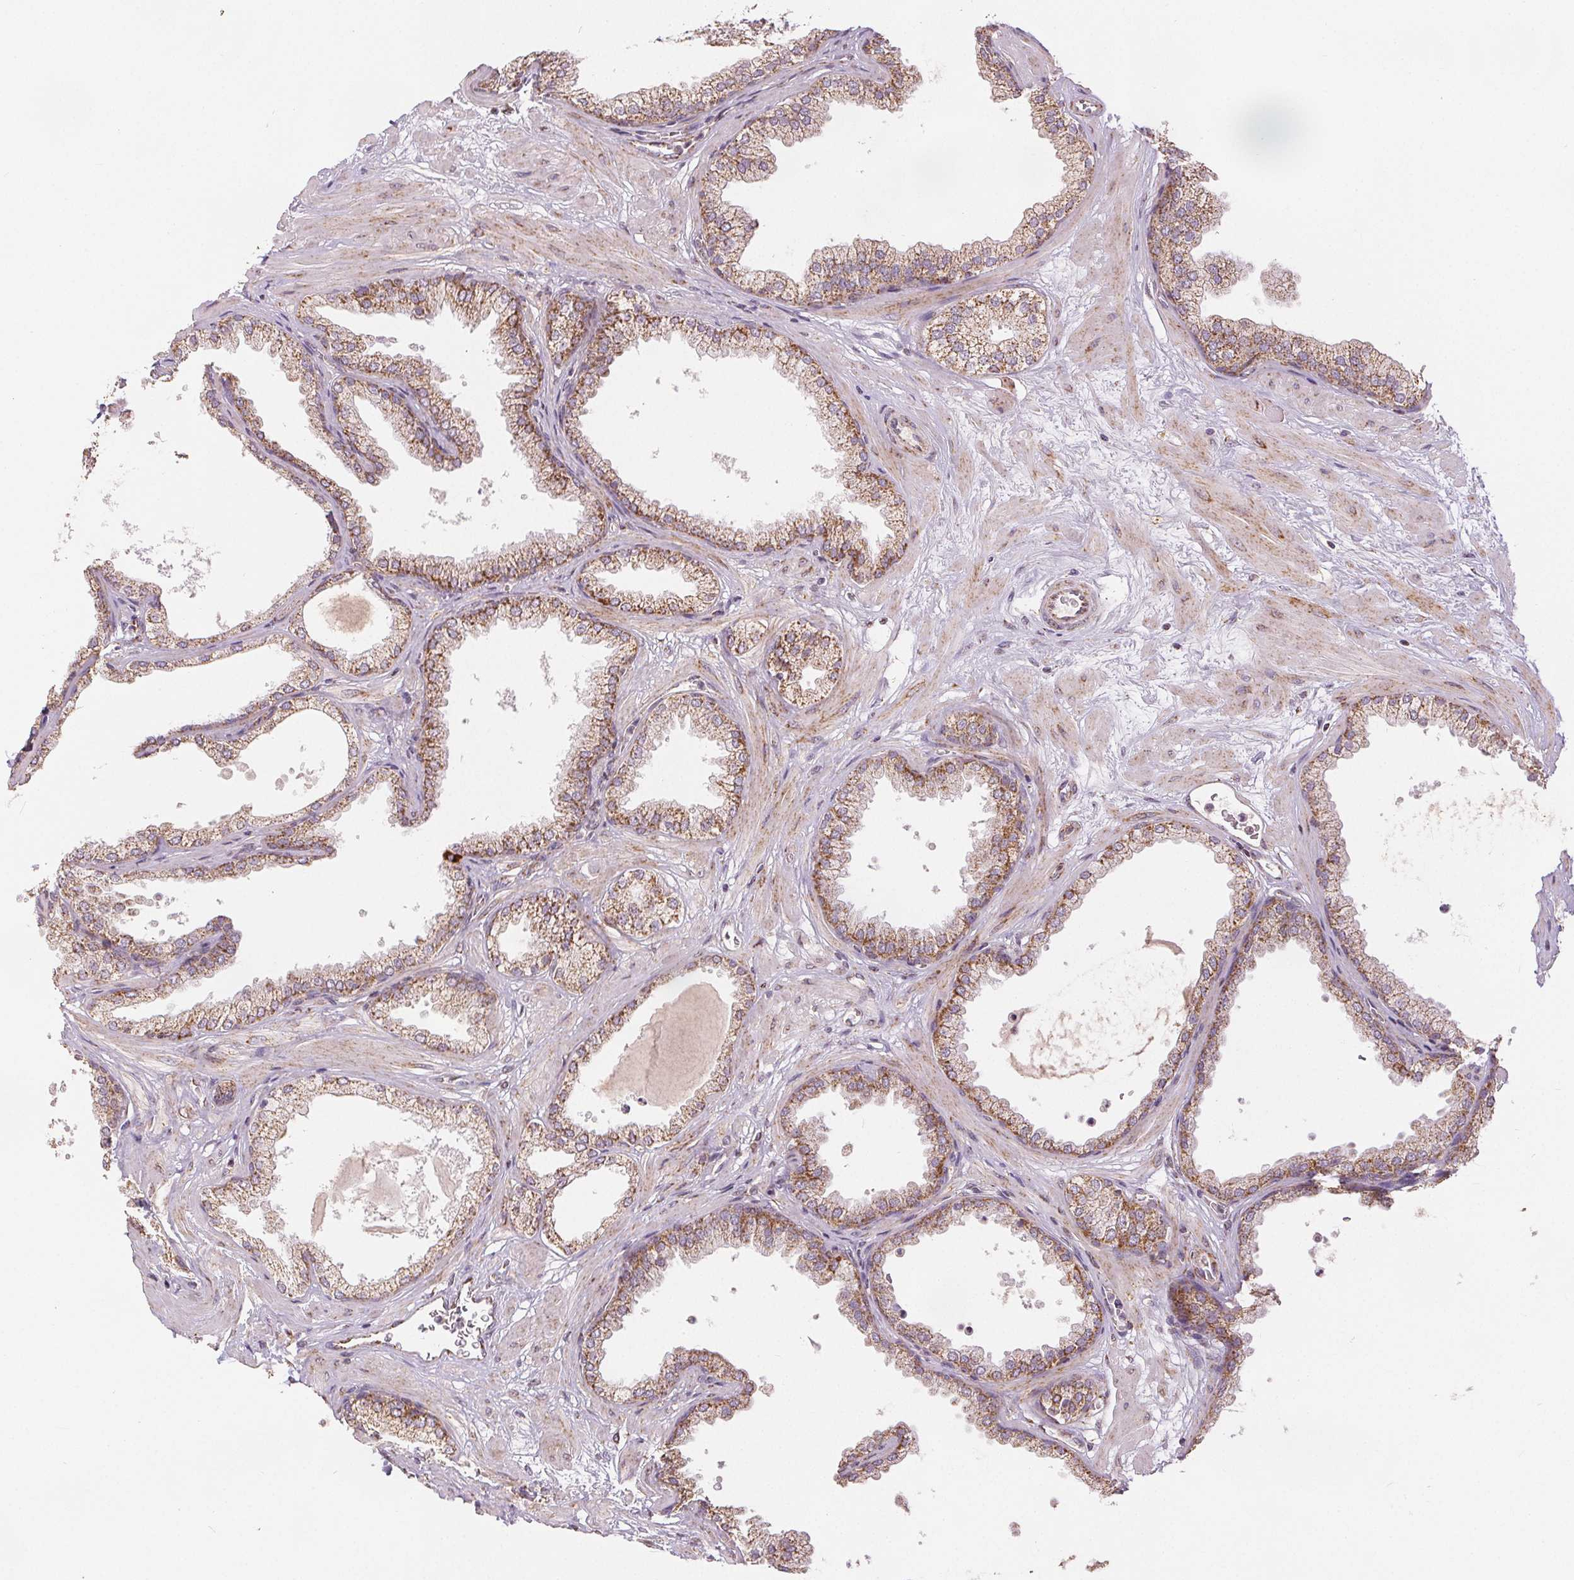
{"staining": {"intensity": "moderate", "quantity": "25%-75%", "location": "cytoplasmic/membranous"}, "tissue": "prostate", "cell_type": "Glandular cells", "image_type": "normal", "snomed": [{"axis": "morphology", "description": "Normal tissue, NOS"}, {"axis": "topography", "description": "Prostate"}], "caption": "Immunohistochemistry micrograph of normal prostate stained for a protein (brown), which demonstrates medium levels of moderate cytoplasmic/membranous staining in about 25%-75% of glandular cells.", "gene": "SDHB", "patient": {"sex": "male", "age": 37}}